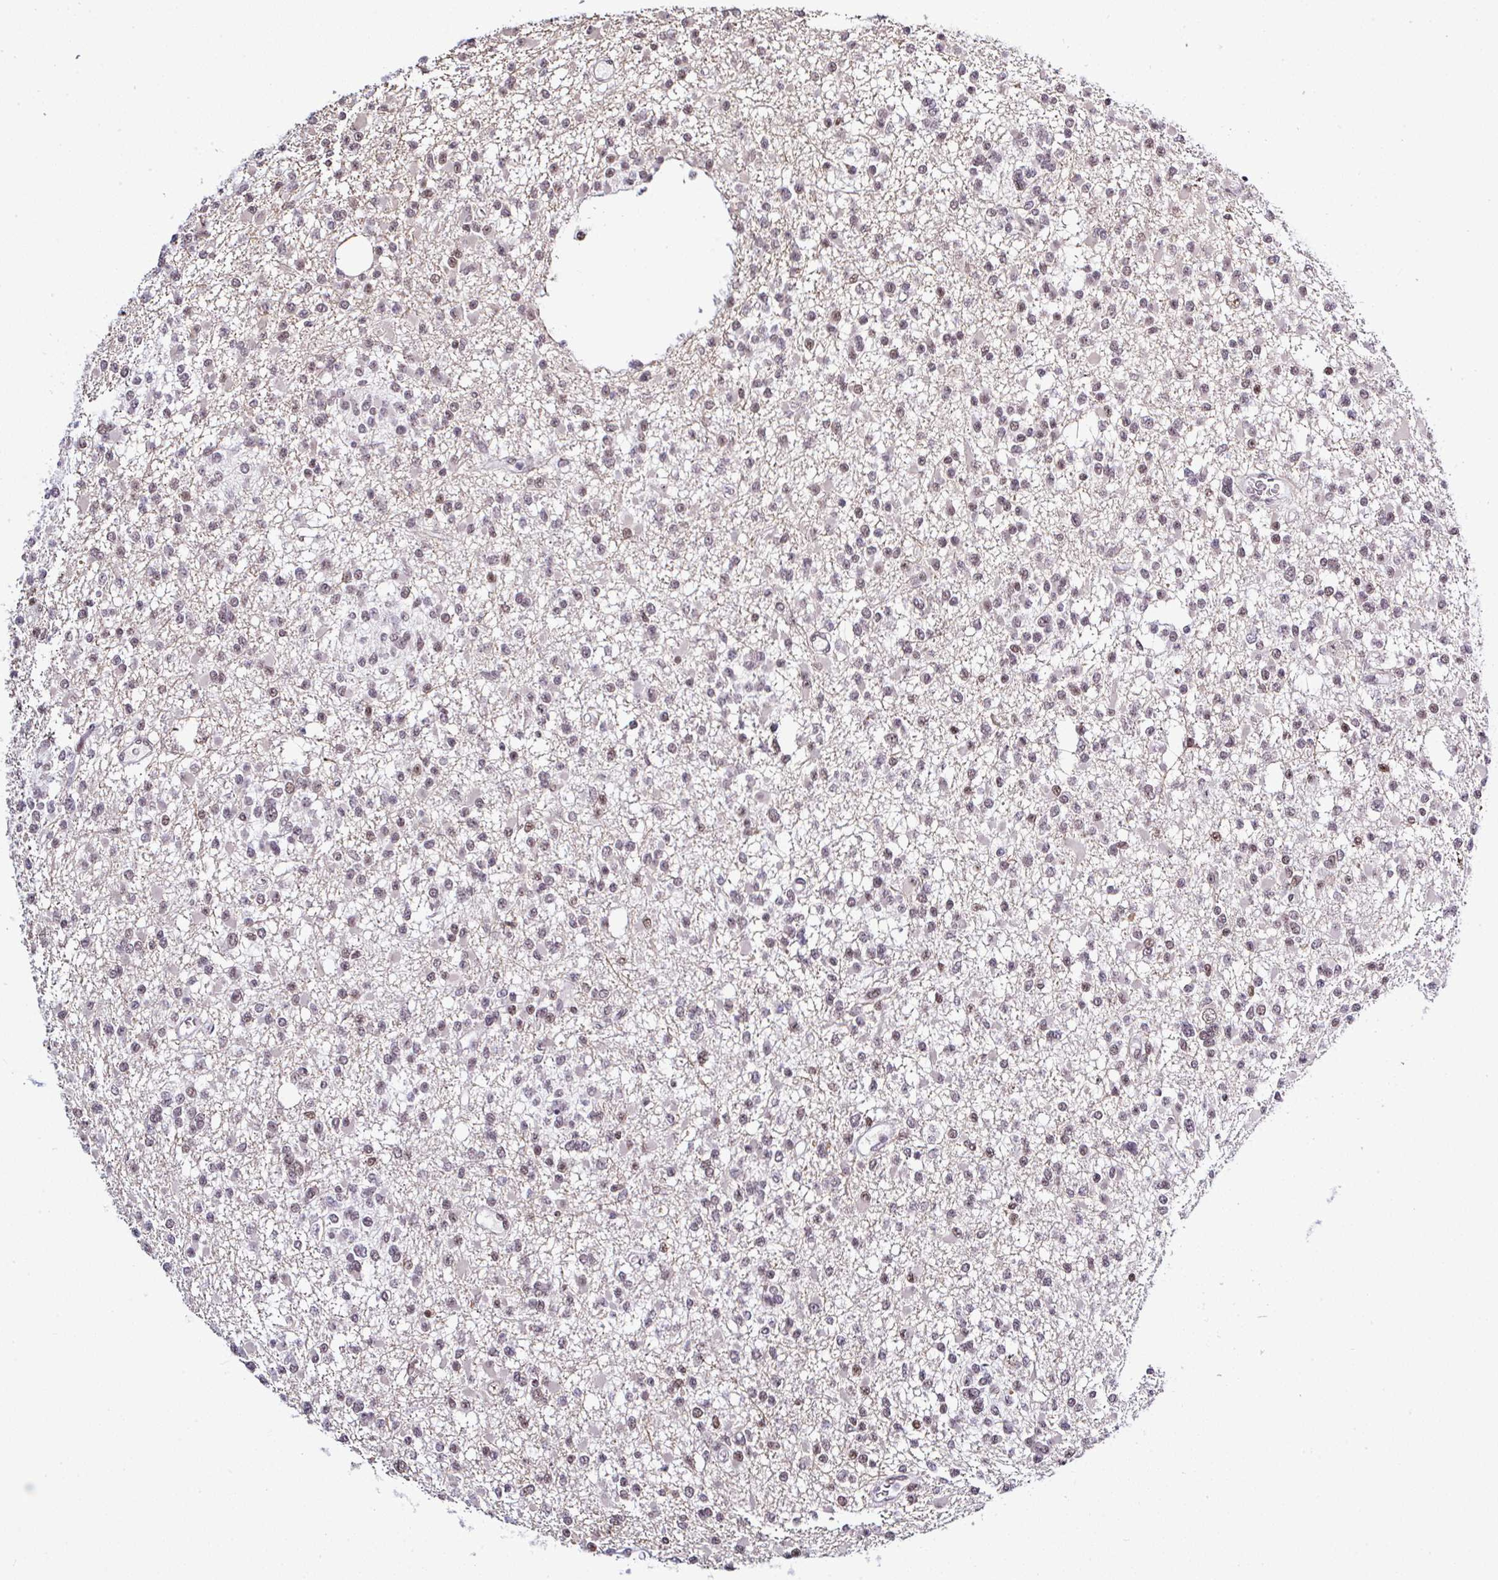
{"staining": {"intensity": "moderate", "quantity": "25%-75%", "location": "nuclear"}, "tissue": "glioma", "cell_type": "Tumor cells", "image_type": "cancer", "snomed": [{"axis": "morphology", "description": "Glioma, malignant, Low grade"}, {"axis": "topography", "description": "Brain"}], "caption": "Protein analysis of glioma tissue reveals moderate nuclear positivity in approximately 25%-75% of tumor cells. Ihc stains the protein in brown and the nuclei are stained blue.", "gene": "DR1", "patient": {"sex": "female", "age": 22}}